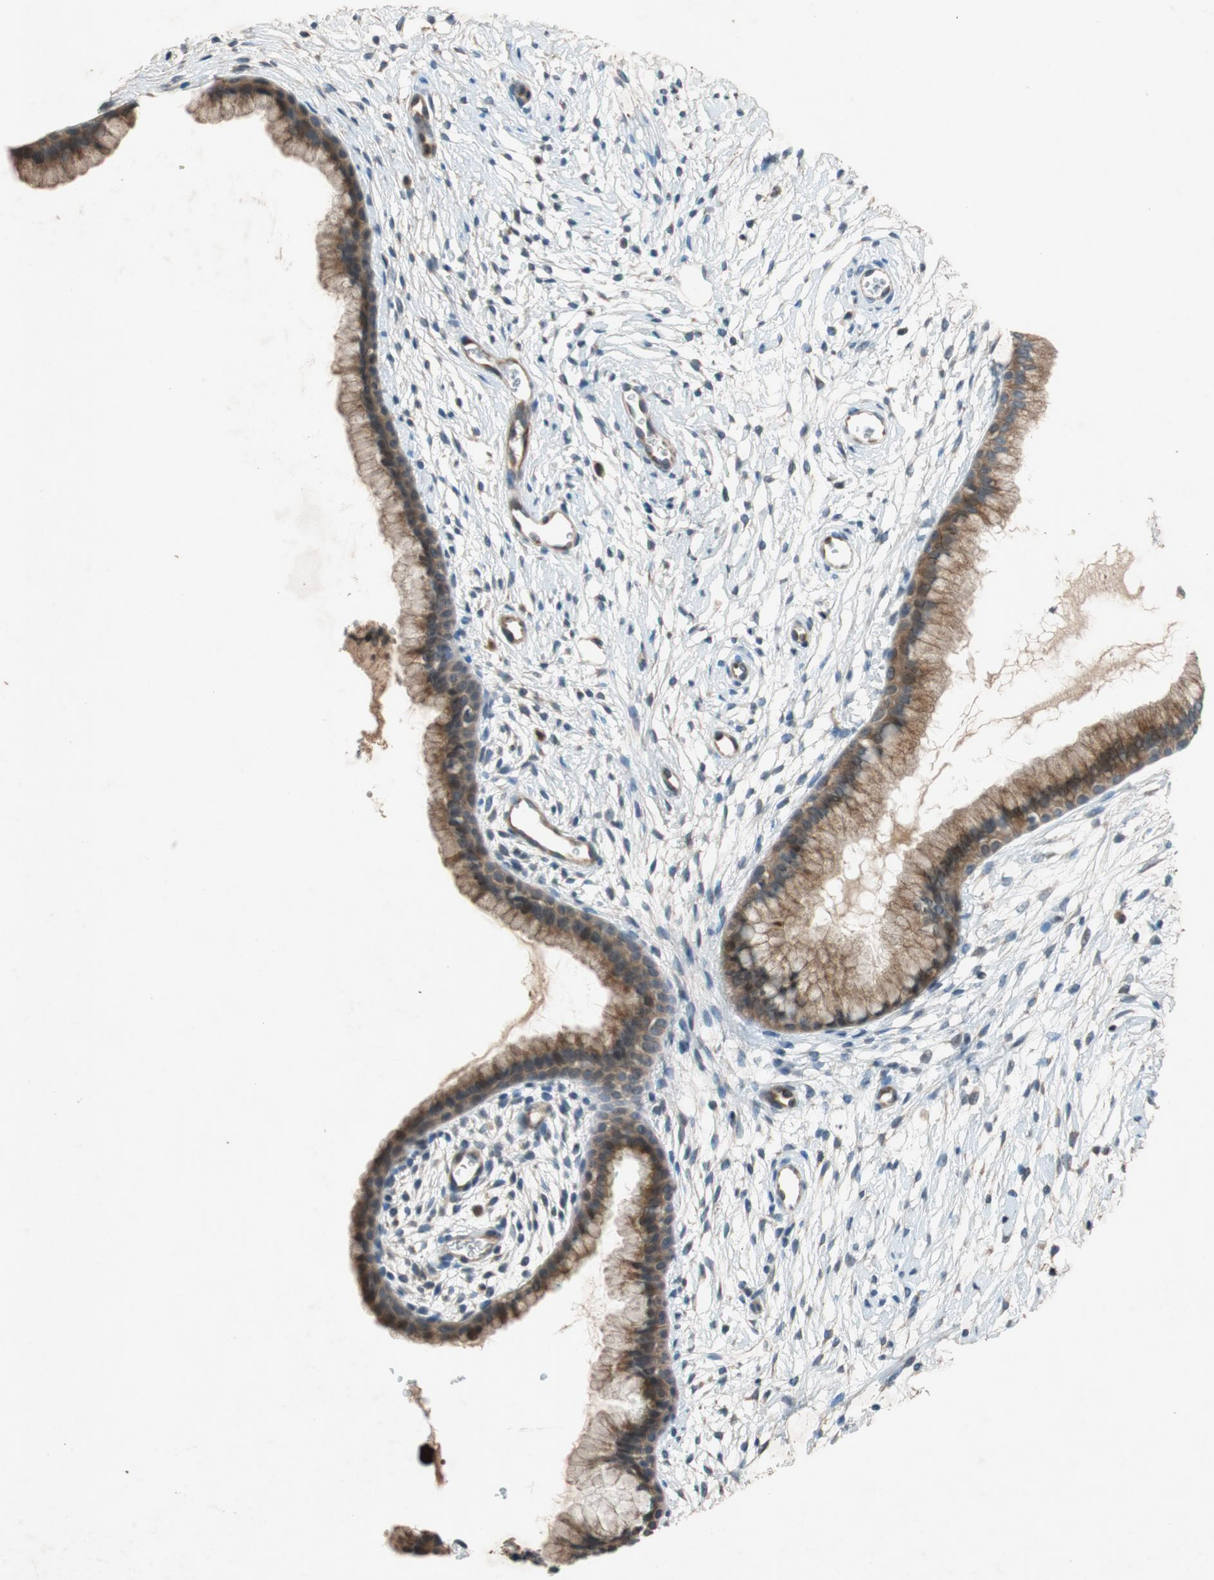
{"staining": {"intensity": "moderate", "quantity": ">75%", "location": "cytoplasmic/membranous"}, "tissue": "cervix", "cell_type": "Glandular cells", "image_type": "normal", "snomed": [{"axis": "morphology", "description": "Normal tissue, NOS"}, {"axis": "topography", "description": "Cervix"}], "caption": "DAB immunohistochemical staining of unremarkable human cervix displays moderate cytoplasmic/membranous protein positivity in about >75% of glandular cells.", "gene": "ATP2C1", "patient": {"sex": "female", "age": 39}}